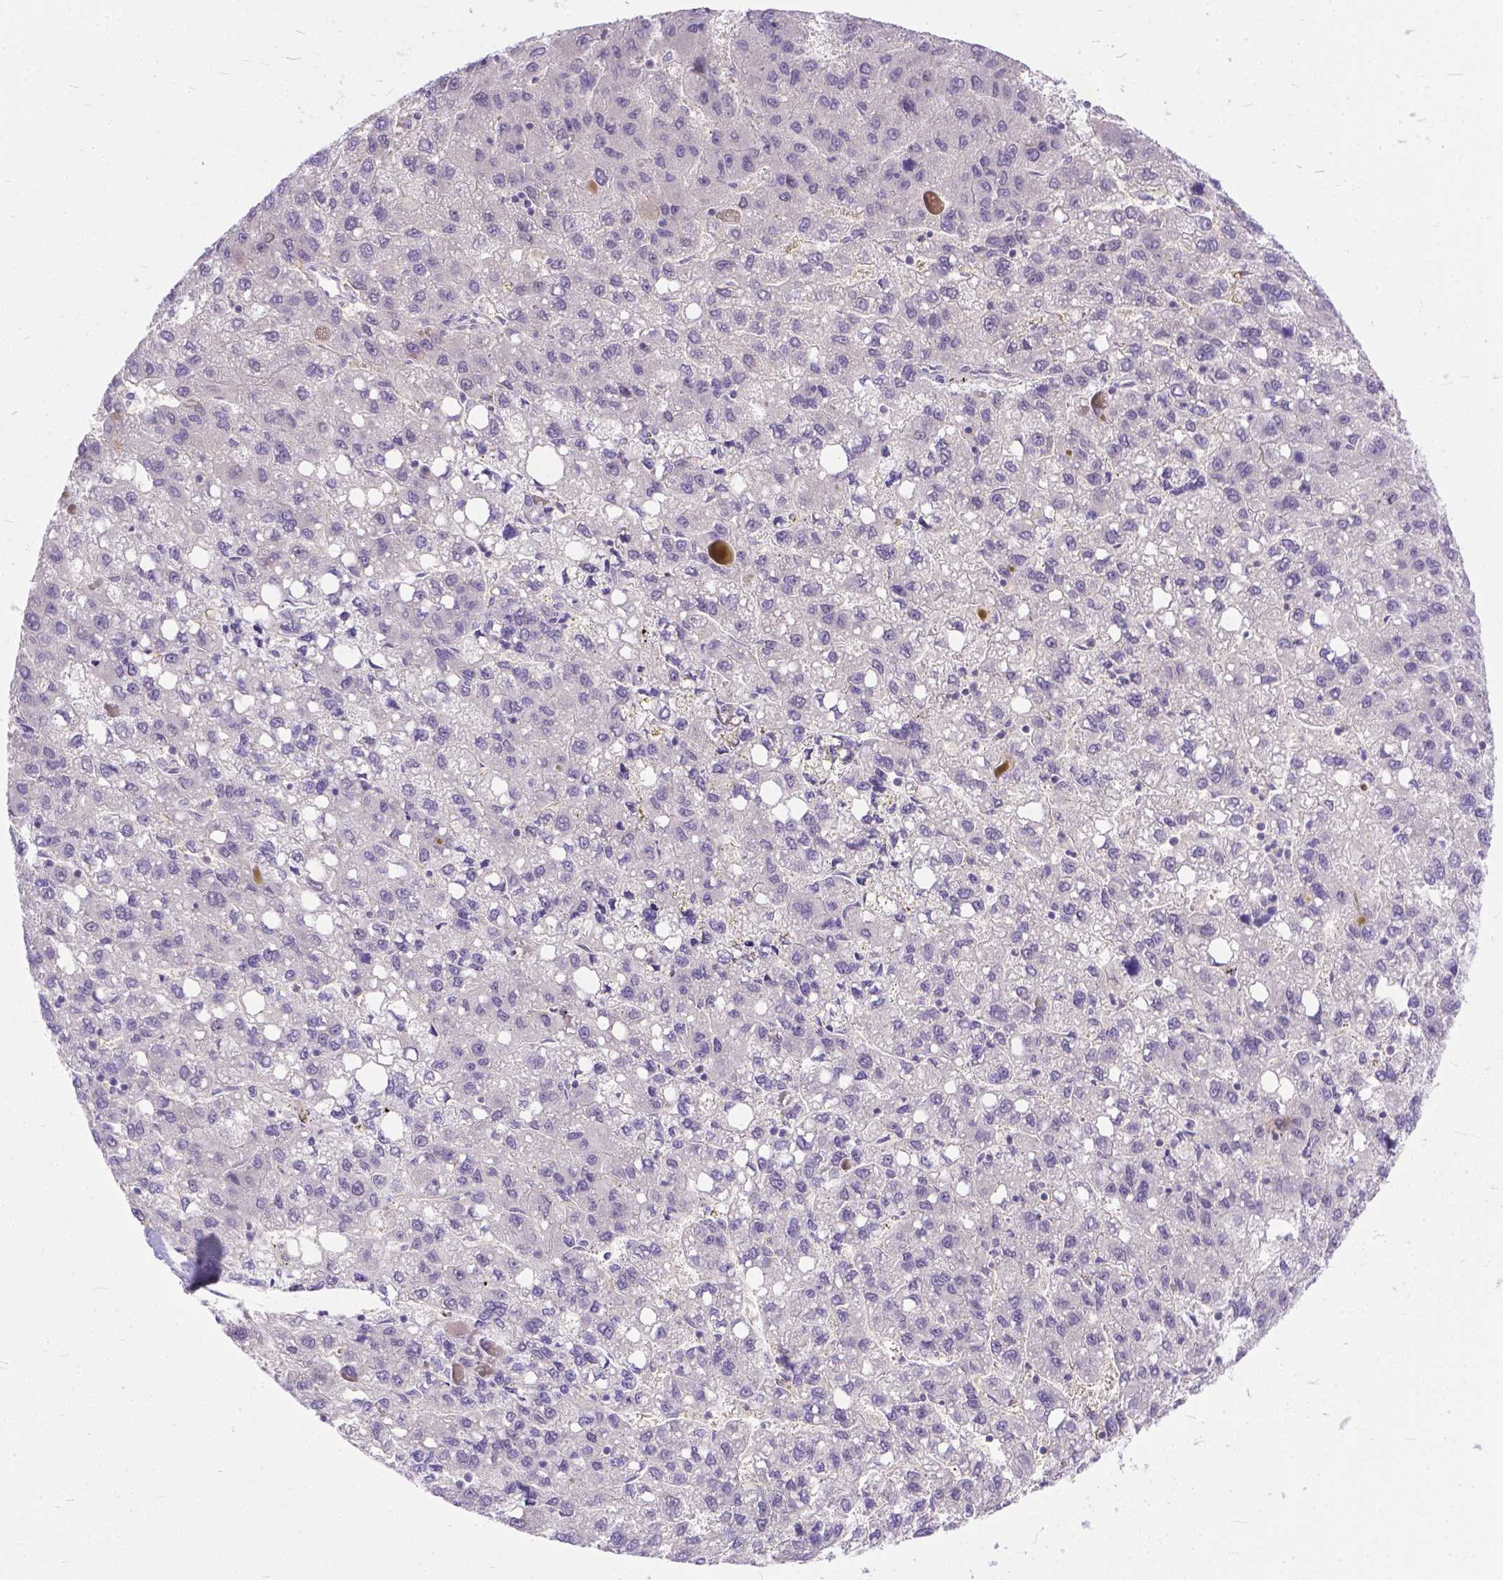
{"staining": {"intensity": "negative", "quantity": "none", "location": "none"}, "tissue": "liver cancer", "cell_type": "Tumor cells", "image_type": "cancer", "snomed": [{"axis": "morphology", "description": "Carcinoma, Hepatocellular, NOS"}, {"axis": "topography", "description": "Liver"}], "caption": "A high-resolution histopathology image shows immunohistochemistry (IHC) staining of liver cancer, which exhibits no significant staining in tumor cells. (Stains: DAB (3,3'-diaminobenzidine) IHC with hematoxylin counter stain, Microscopy: brightfield microscopy at high magnification).", "gene": "TTLL6", "patient": {"sex": "female", "age": 82}}